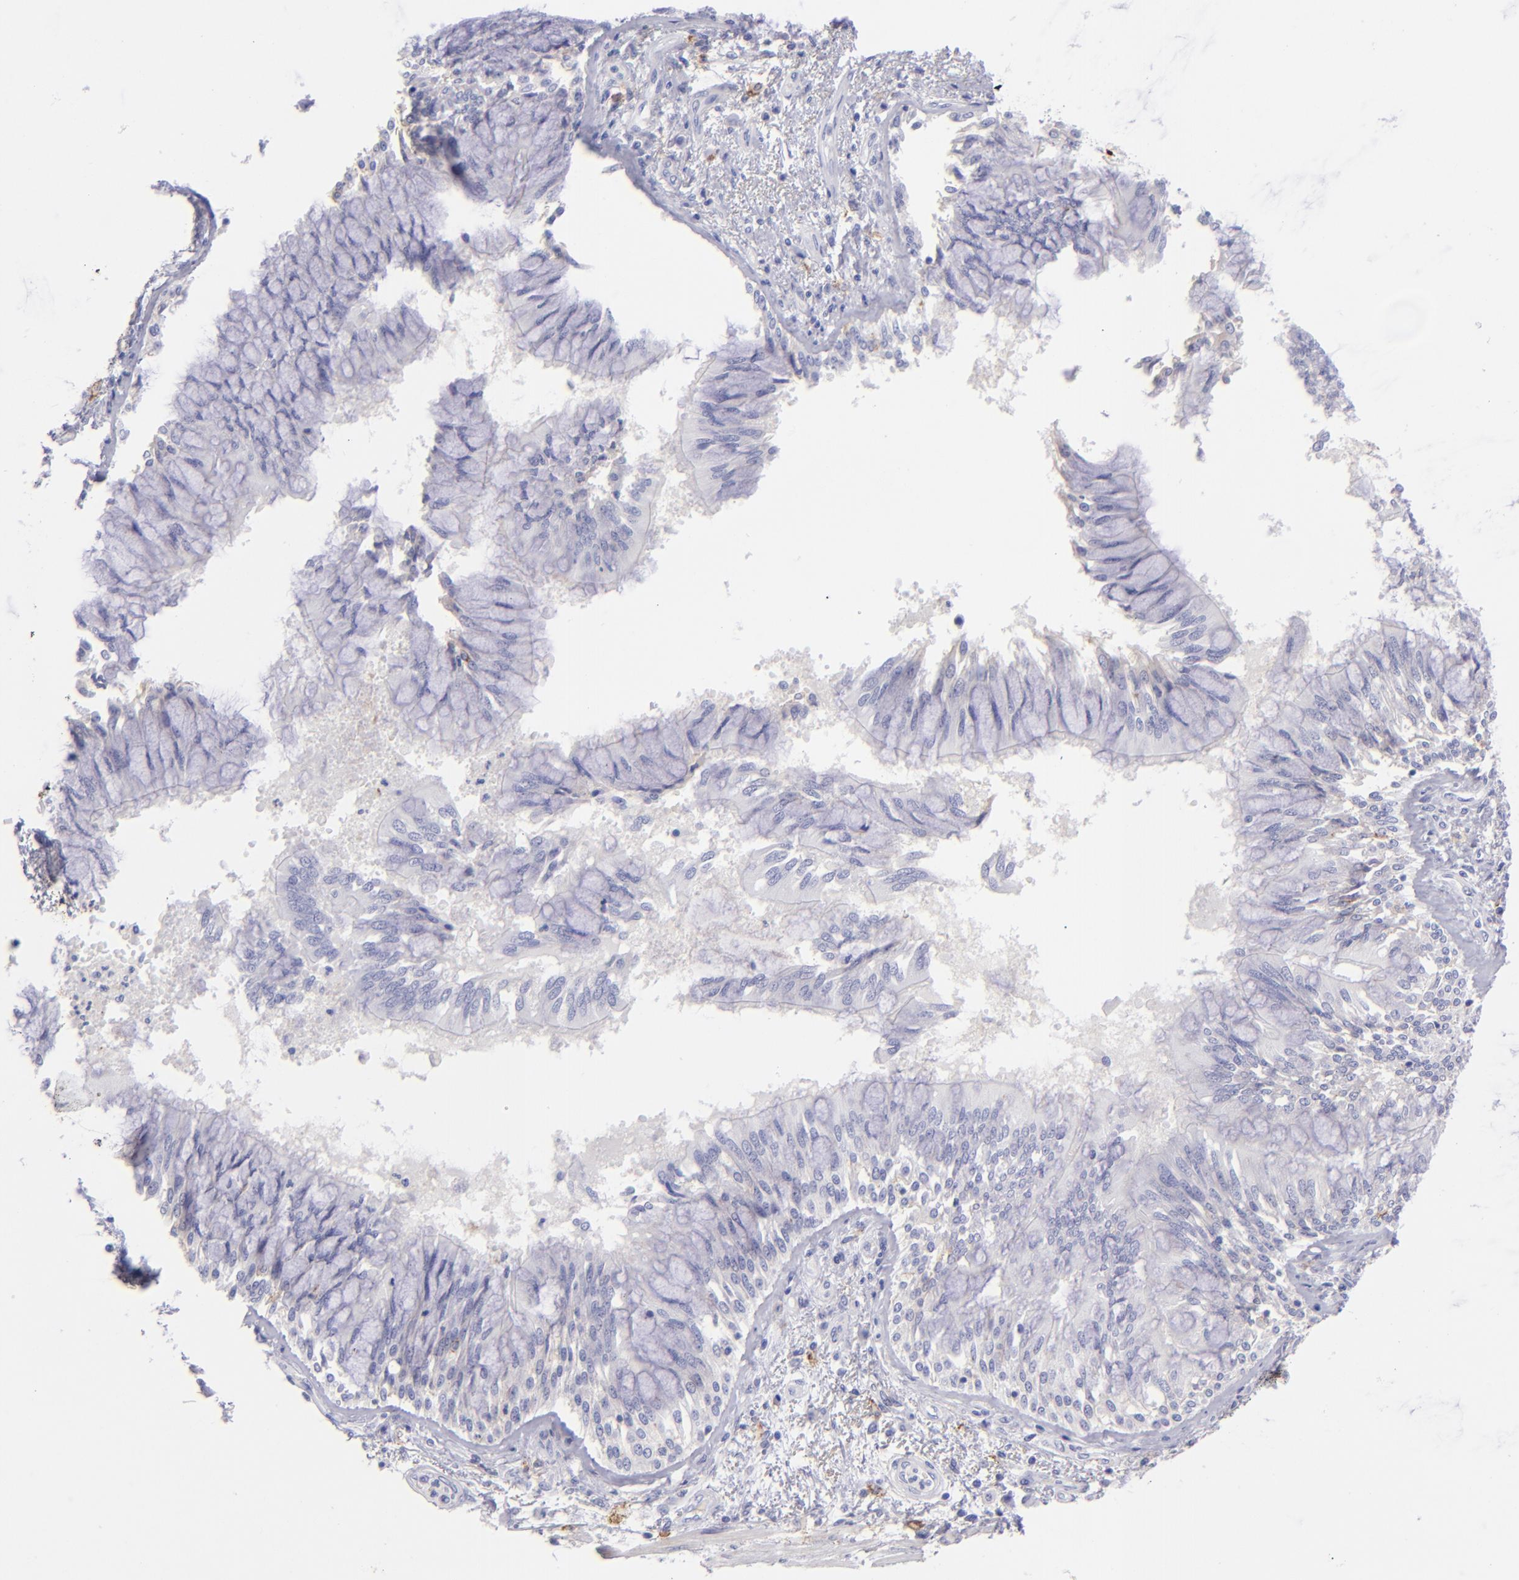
{"staining": {"intensity": "negative", "quantity": "none", "location": "none"}, "tissue": "bronchus", "cell_type": "Respiratory epithelial cells", "image_type": "normal", "snomed": [{"axis": "morphology", "description": "Normal tissue, NOS"}, {"axis": "topography", "description": "Cartilage tissue"}, {"axis": "topography", "description": "Bronchus"}, {"axis": "topography", "description": "Lung"}, {"axis": "topography", "description": "Peripheral nerve tissue"}], "caption": "The photomicrograph displays no staining of respiratory epithelial cells in benign bronchus. (Stains: DAB (3,3'-diaminobenzidine) immunohistochemistry (IHC) with hematoxylin counter stain, Microscopy: brightfield microscopy at high magnification).", "gene": "CD82", "patient": {"sex": "female", "age": 49}}